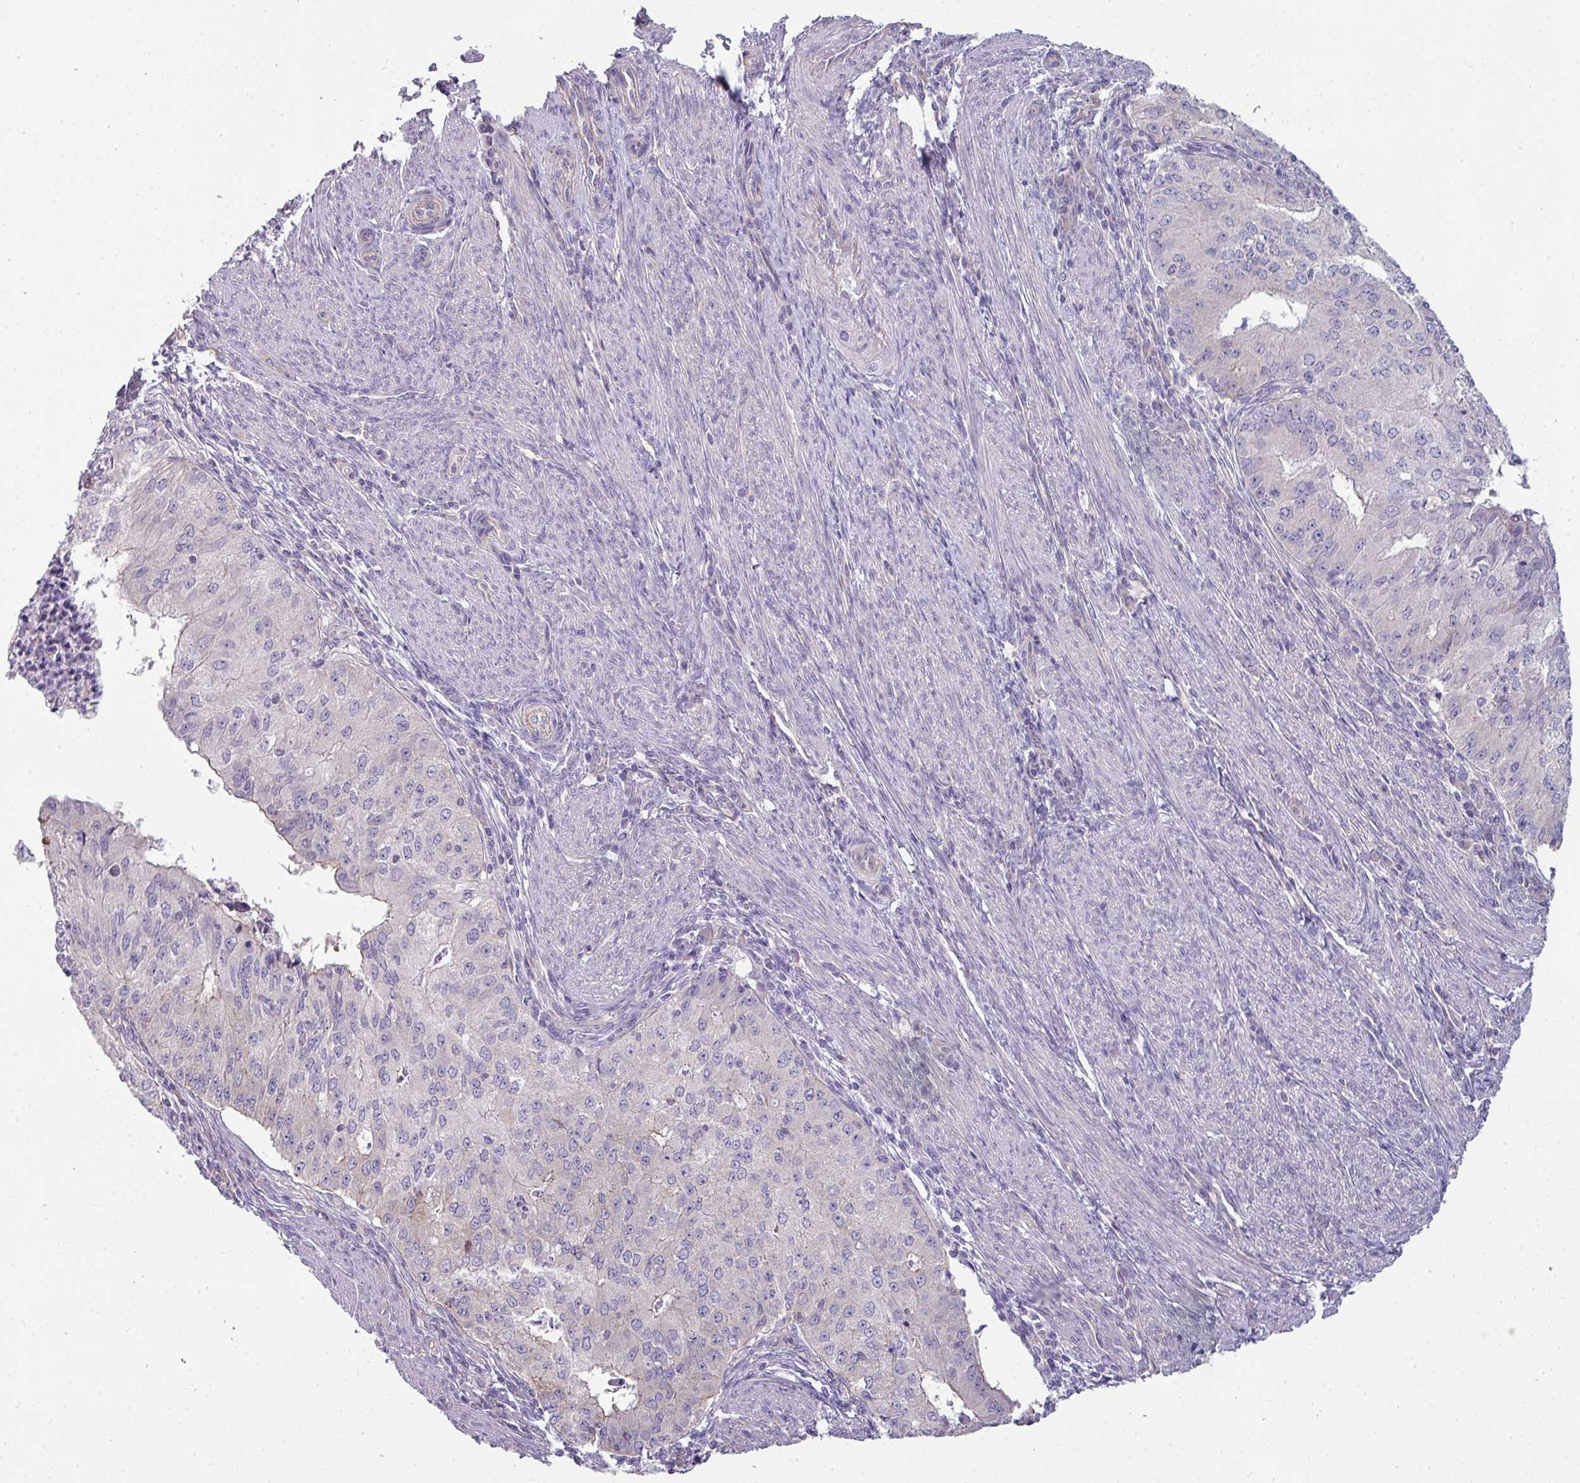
{"staining": {"intensity": "negative", "quantity": "none", "location": "none"}, "tissue": "endometrial cancer", "cell_type": "Tumor cells", "image_type": "cancer", "snomed": [{"axis": "morphology", "description": "Adenocarcinoma, NOS"}, {"axis": "topography", "description": "Endometrium"}], "caption": "Tumor cells are negative for protein expression in human endometrial cancer.", "gene": "PALS2", "patient": {"sex": "female", "age": 50}}